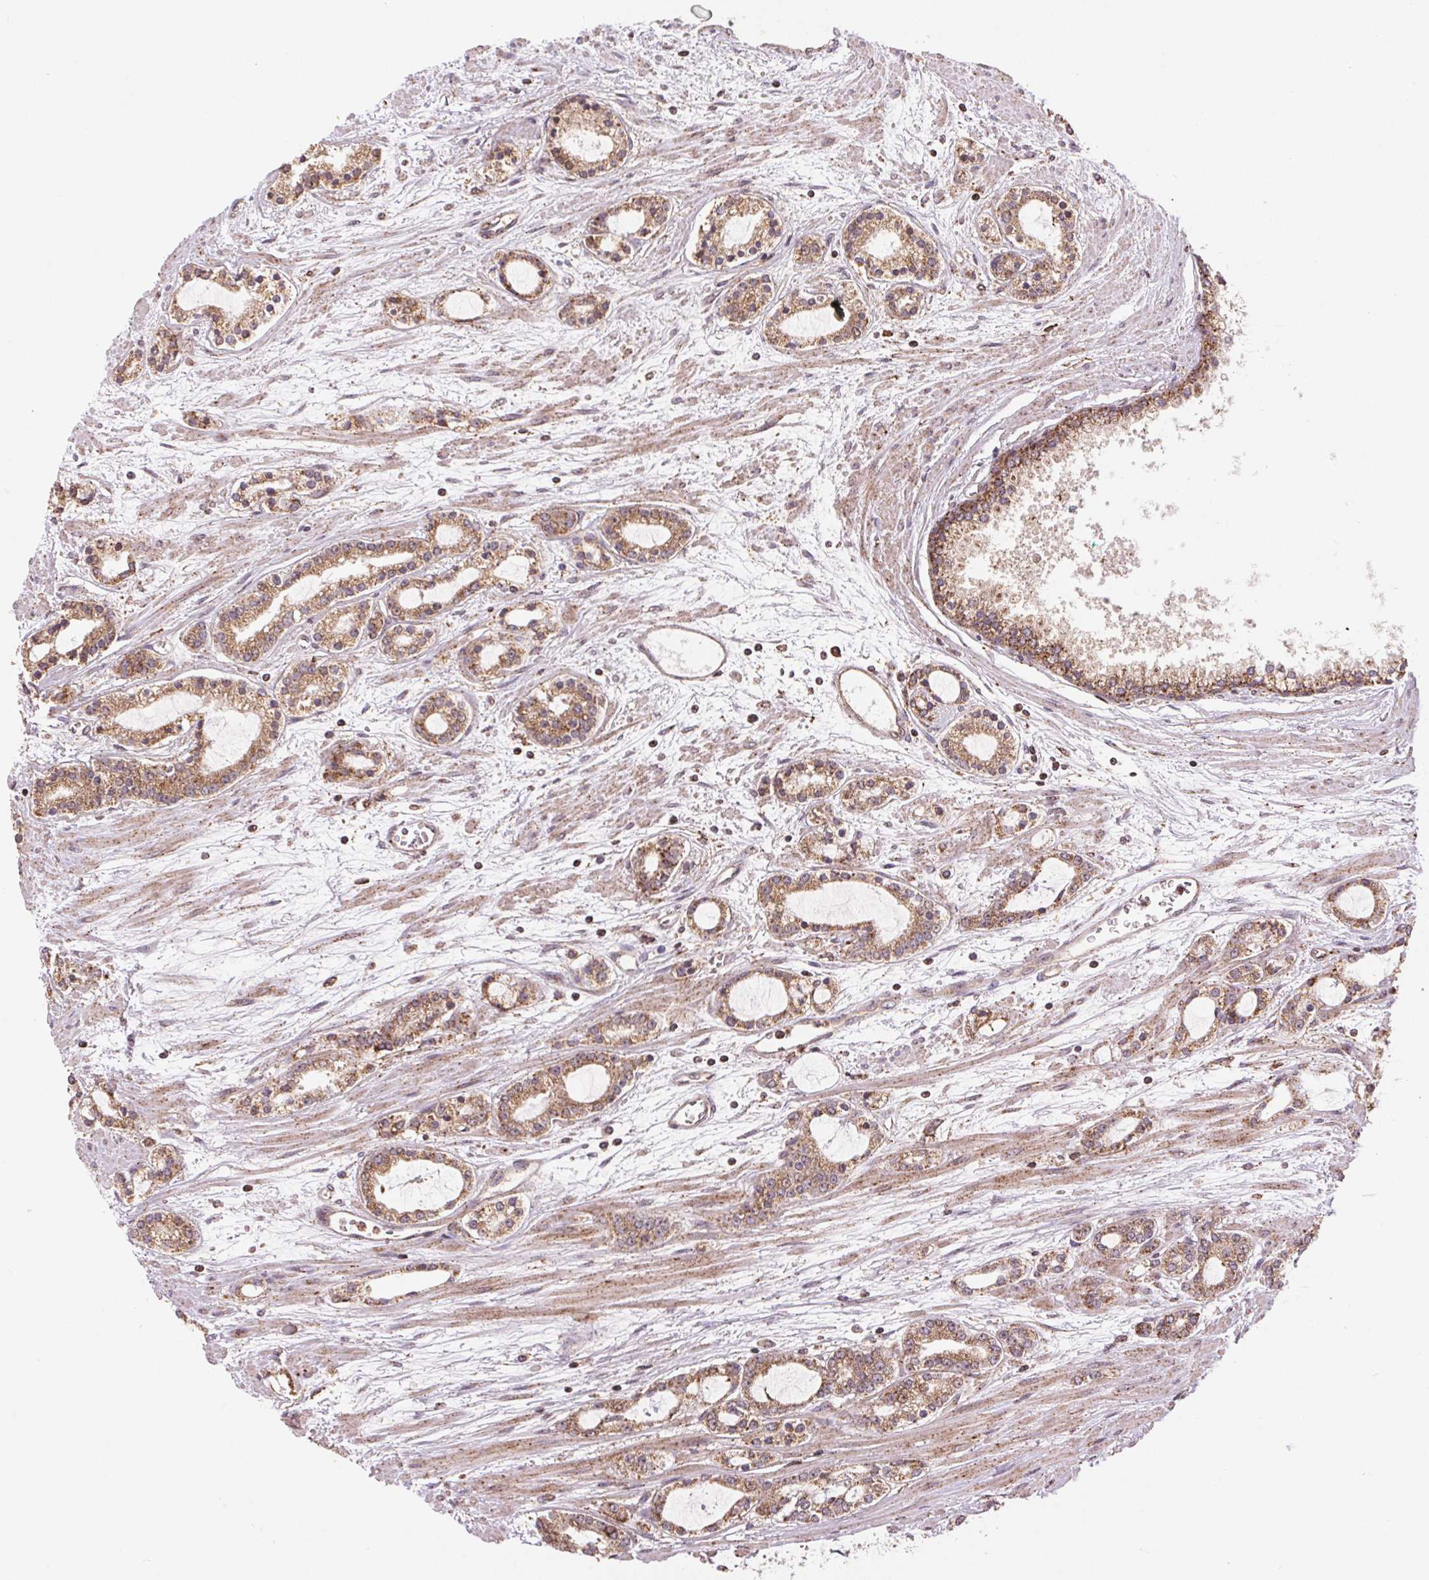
{"staining": {"intensity": "moderate", "quantity": ">75%", "location": "cytoplasmic/membranous"}, "tissue": "prostate cancer", "cell_type": "Tumor cells", "image_type": "cancer", "snomed": [{"axis": "morphology", "description": "Adenocarcinoma, Medium grade"}, {"axis": "topography", "description": "Prostate"}], "caption": "Protein staining demonstrates moderate cytoplasmic/membranous expression in about >75% of tumor cells in prostate cancer. The protein is stained brown, and the nuclei are stained in blue (DAB IHC with brightfield microscopy, high magnification).", "gene": "CHMP4B", "patient": {"sex": "male", "age": 57}}